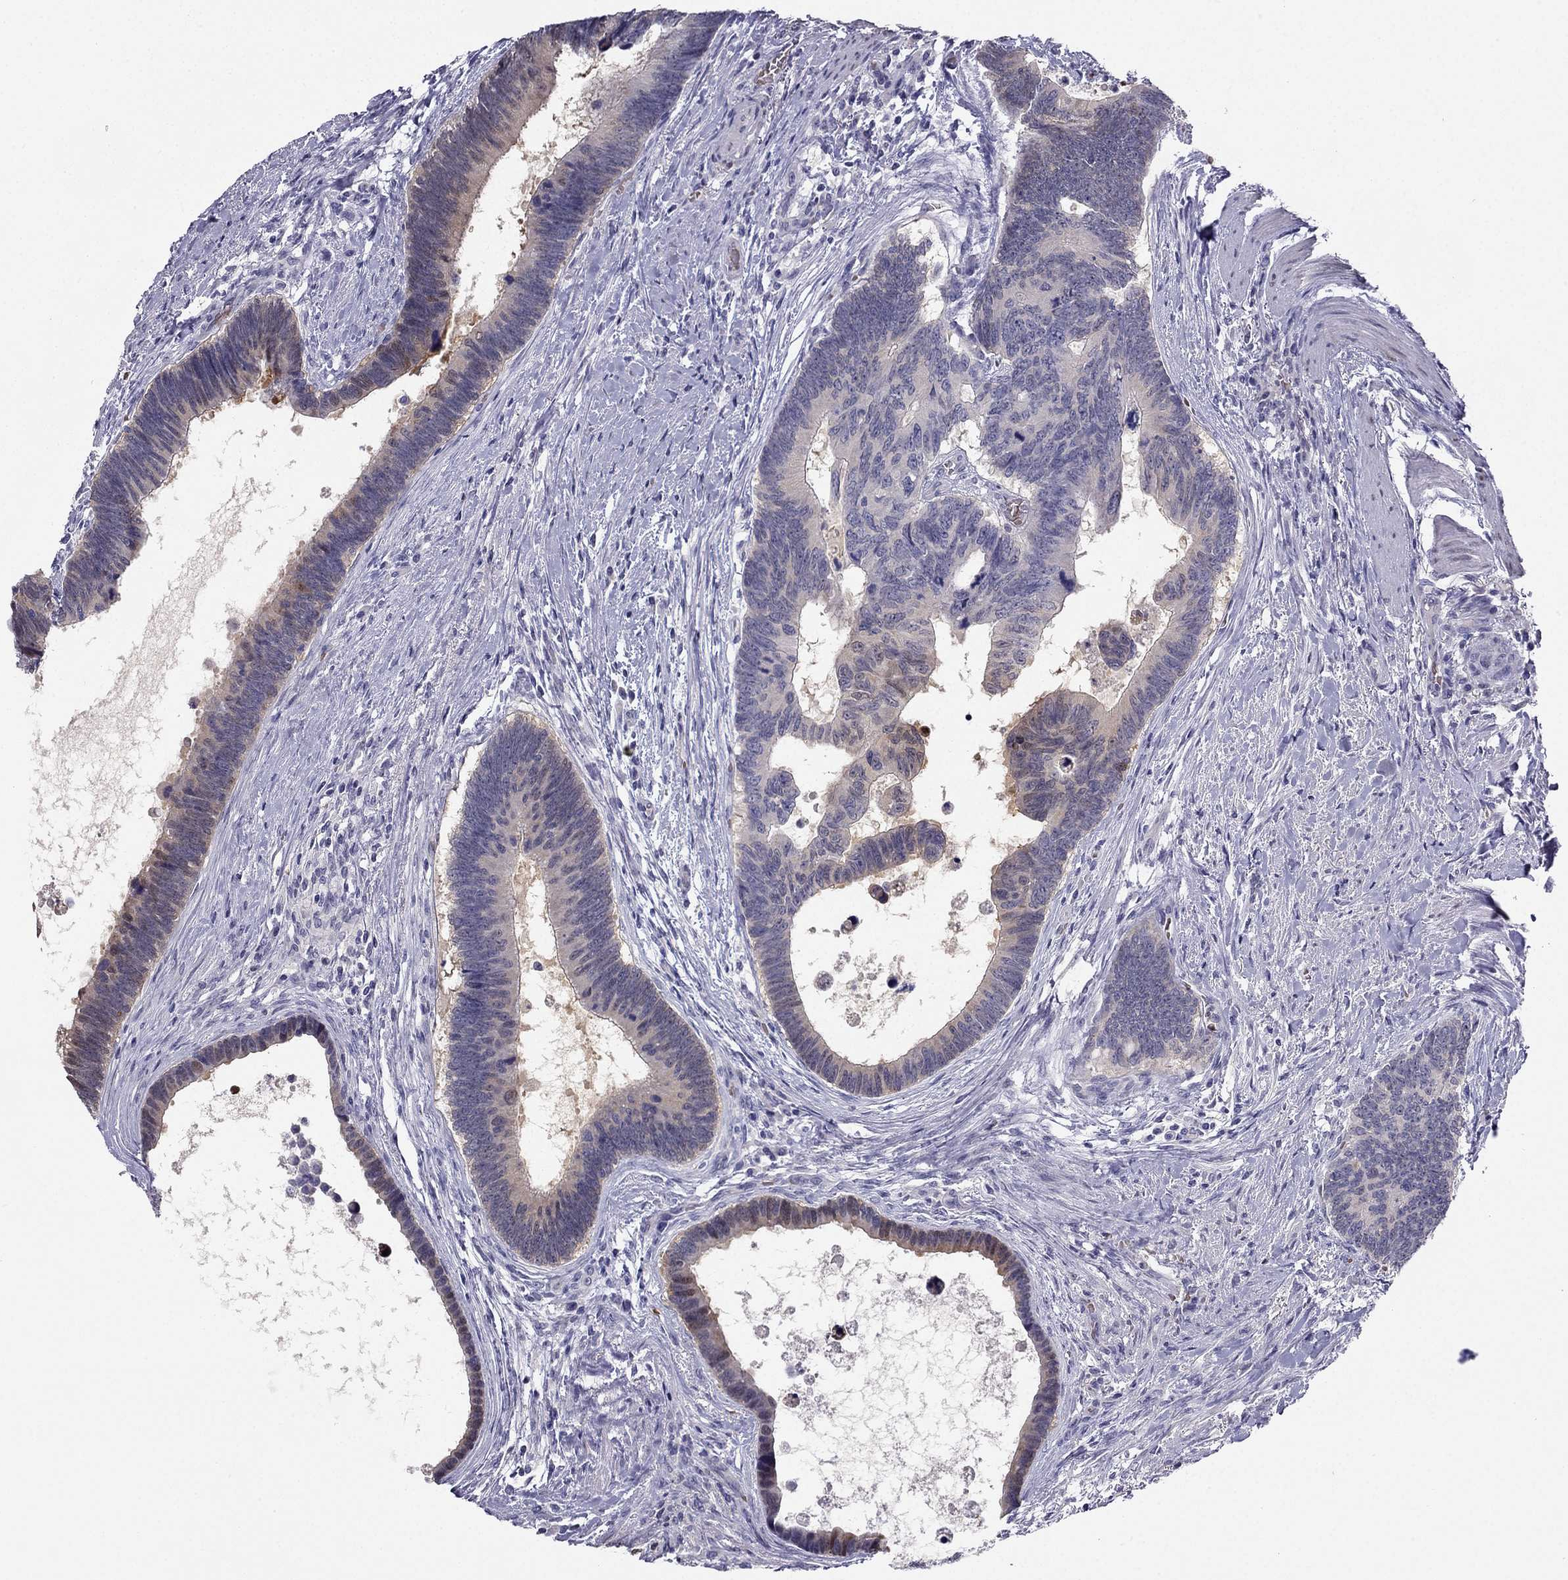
{"staining": {"intensity": "weak", "quantity": "<25%", "location": "nuclear"}, "tissue": "colorectal cancer", "cell_type": "Tumor cells", "image_type": "cancer", "snomed": [{"axis": "morphology", "description": "Adenocarcinoma, NOS"}, {"axis": "topography", "description": "Colon"}], "caption": "Immunohistochemistry histopathology image of neoplastic tissue: human colorectal cancer stained with DAB shows no significant protein positivity in tumor cells.", "gene": "RSPH14", "patient": {"sex": "female", "age": 77}}